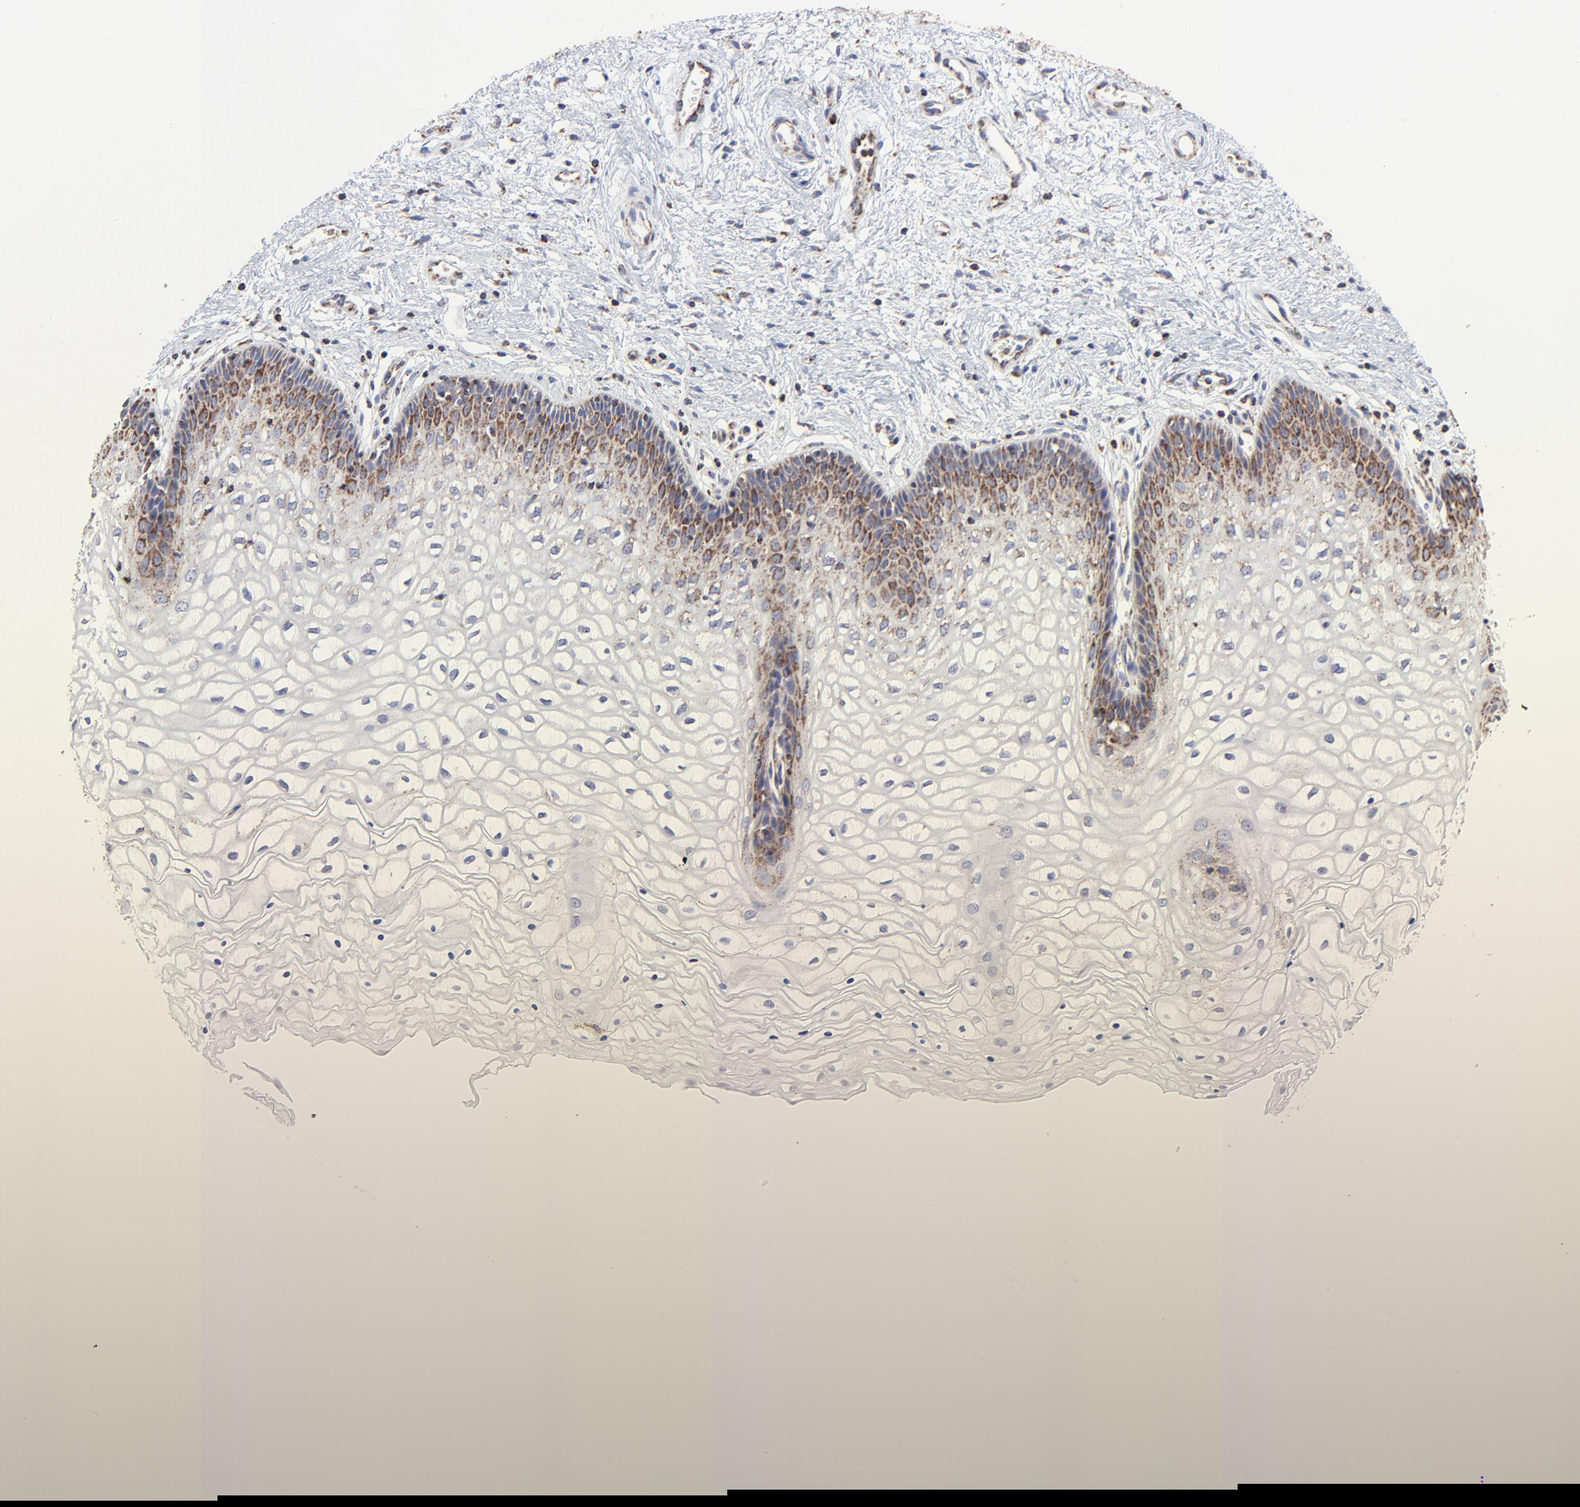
{"staining": {"intensity": "moderate", "quantity": "25%-75%", "location": "cytoplasmic/membranous"}, "tissue": "vagina", "cell_type": "Squamous epithelial cells", "image_type": "normal", "snomed": [{"axis": "morphology", "description": "Normal tissue, NOS"}, {"axis": "topography", "description": "Vagina"}], "caption": "Immunohistochemical staining of unremarkable human vagina displays 25%-75% levels of moderate cytoplasmic/membranous protein positivity in approximately 25%-75% of squamous epithelial cells. The staining was performed using DAB (3,3'-diaminobenzidine) to visualize the protein expression in brown, while the nuclei were stained in blue with hematoxylin (Magnification: 20x).", "gene": "SSBP1", "patient": {"sex": "female", "age": 34}}